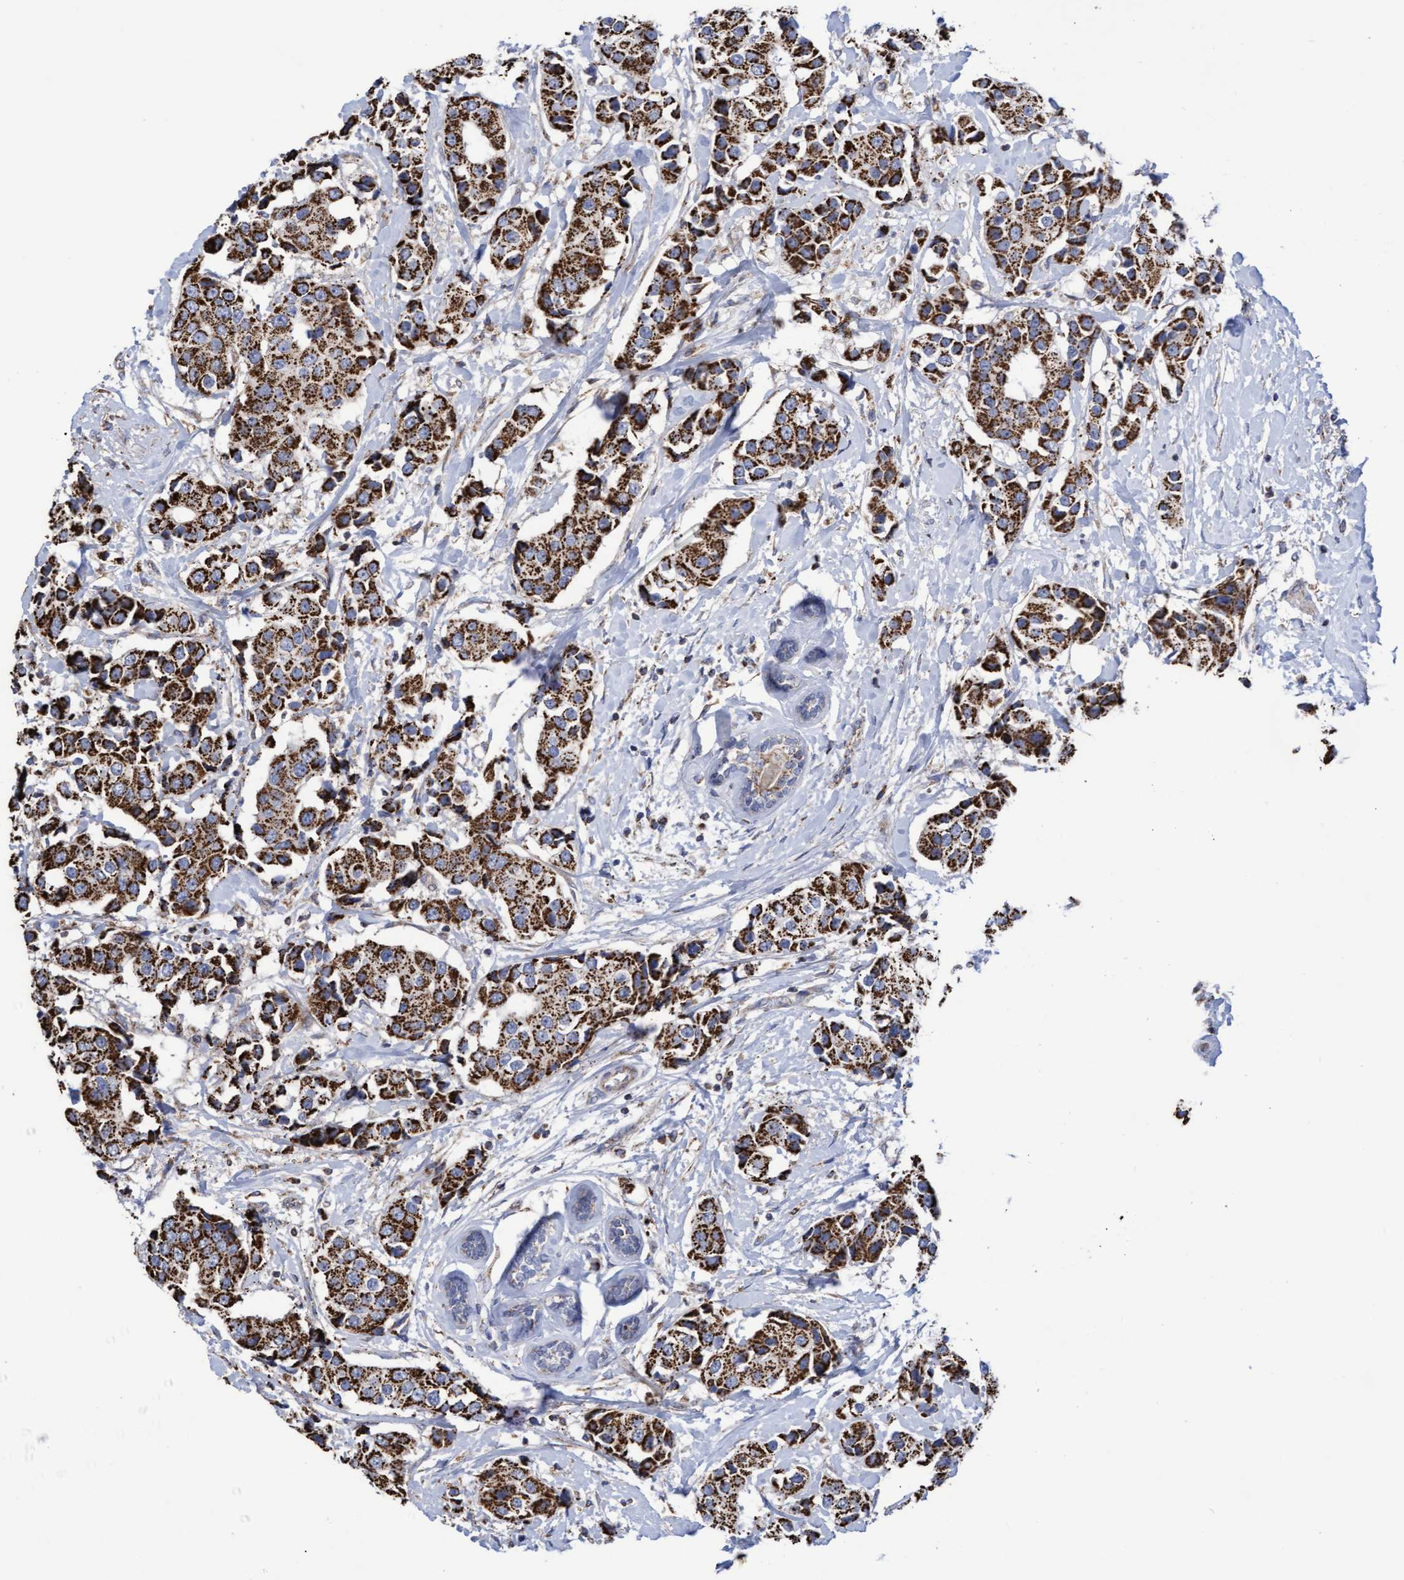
{"staining": {"intensity": "strong", "quantity": ">75%", "location": "cytoplasmic/membranous"}, "tissue": "breast cancer", "cell_type": "Tumor cells", "image_type": "cancer", "snomed": [{"axis": "morphology", "description": "Normal tissue, NOS"}, {"axis": "morphology", "description": "Duct carcinoma"}, {"axis": "topography", "description": "Breast"}], "caption": "Breast cancer (invasive ductal carcinoma) stained with a brown dye reveals strong cytoplasmic/membranous positive positivity in about >75% of tumor cells.", "gene": "COBL", "patient": {"sex": "female", "age": 39}}